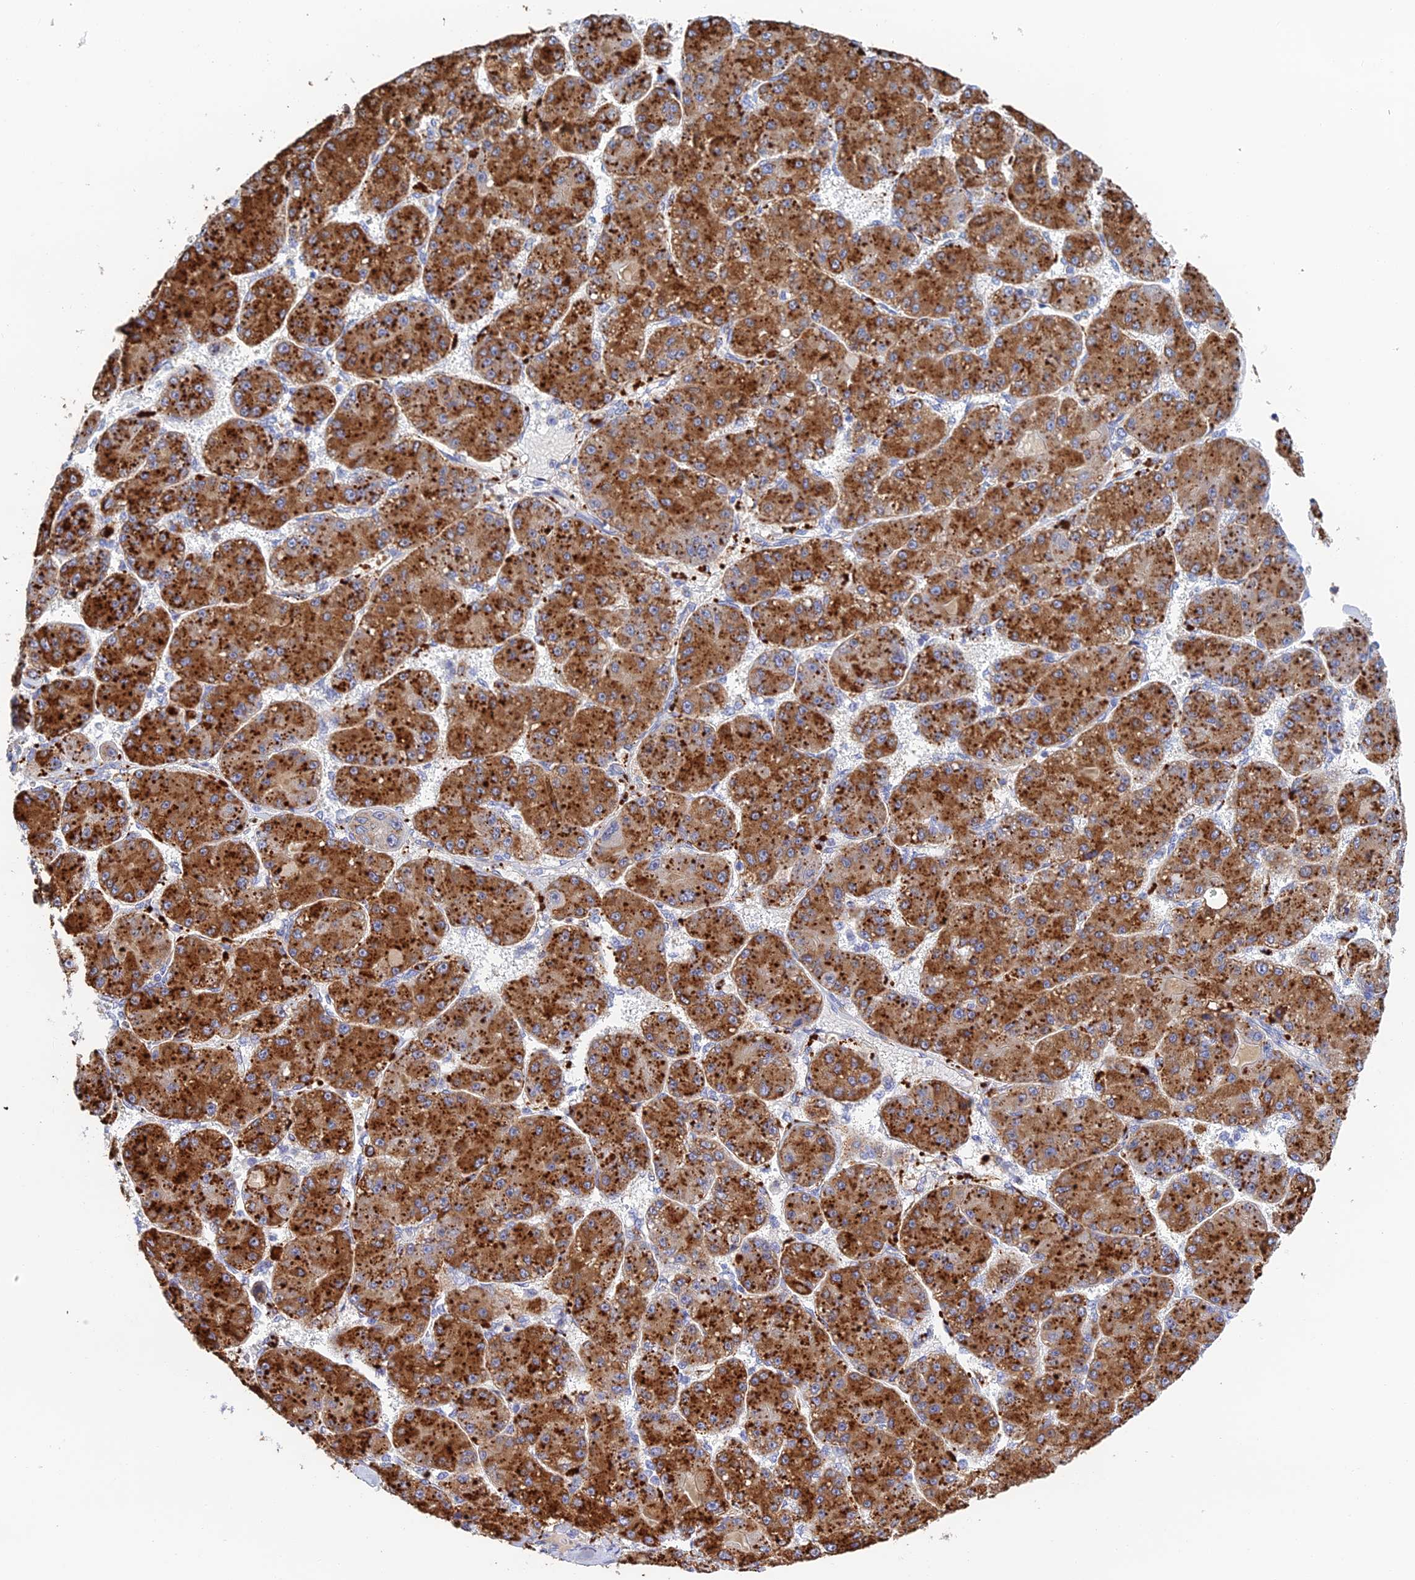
{"staining": {"intensity": "strong", "quantity": ">75%", "location": "cytoplasmic/membranous"}, "tissue": "liver cancer", "cell_type": "Tumor cells", "image_type": "cancer", "snomed": [{"axis": "morphology", "description": "Carcinoma, Hepatocellular, NOS"}, {"axis": "topography", "description": "Liver"}], "caption": "The image shows immunohistochemical staining of liver hepatocellular carcinoma. There is strong cytoplasmic/membranous expression is identified in about >75% of tumor cells.", "gene": "RPGRIP1L", "patient": {"sex": "male", "age": 67}}